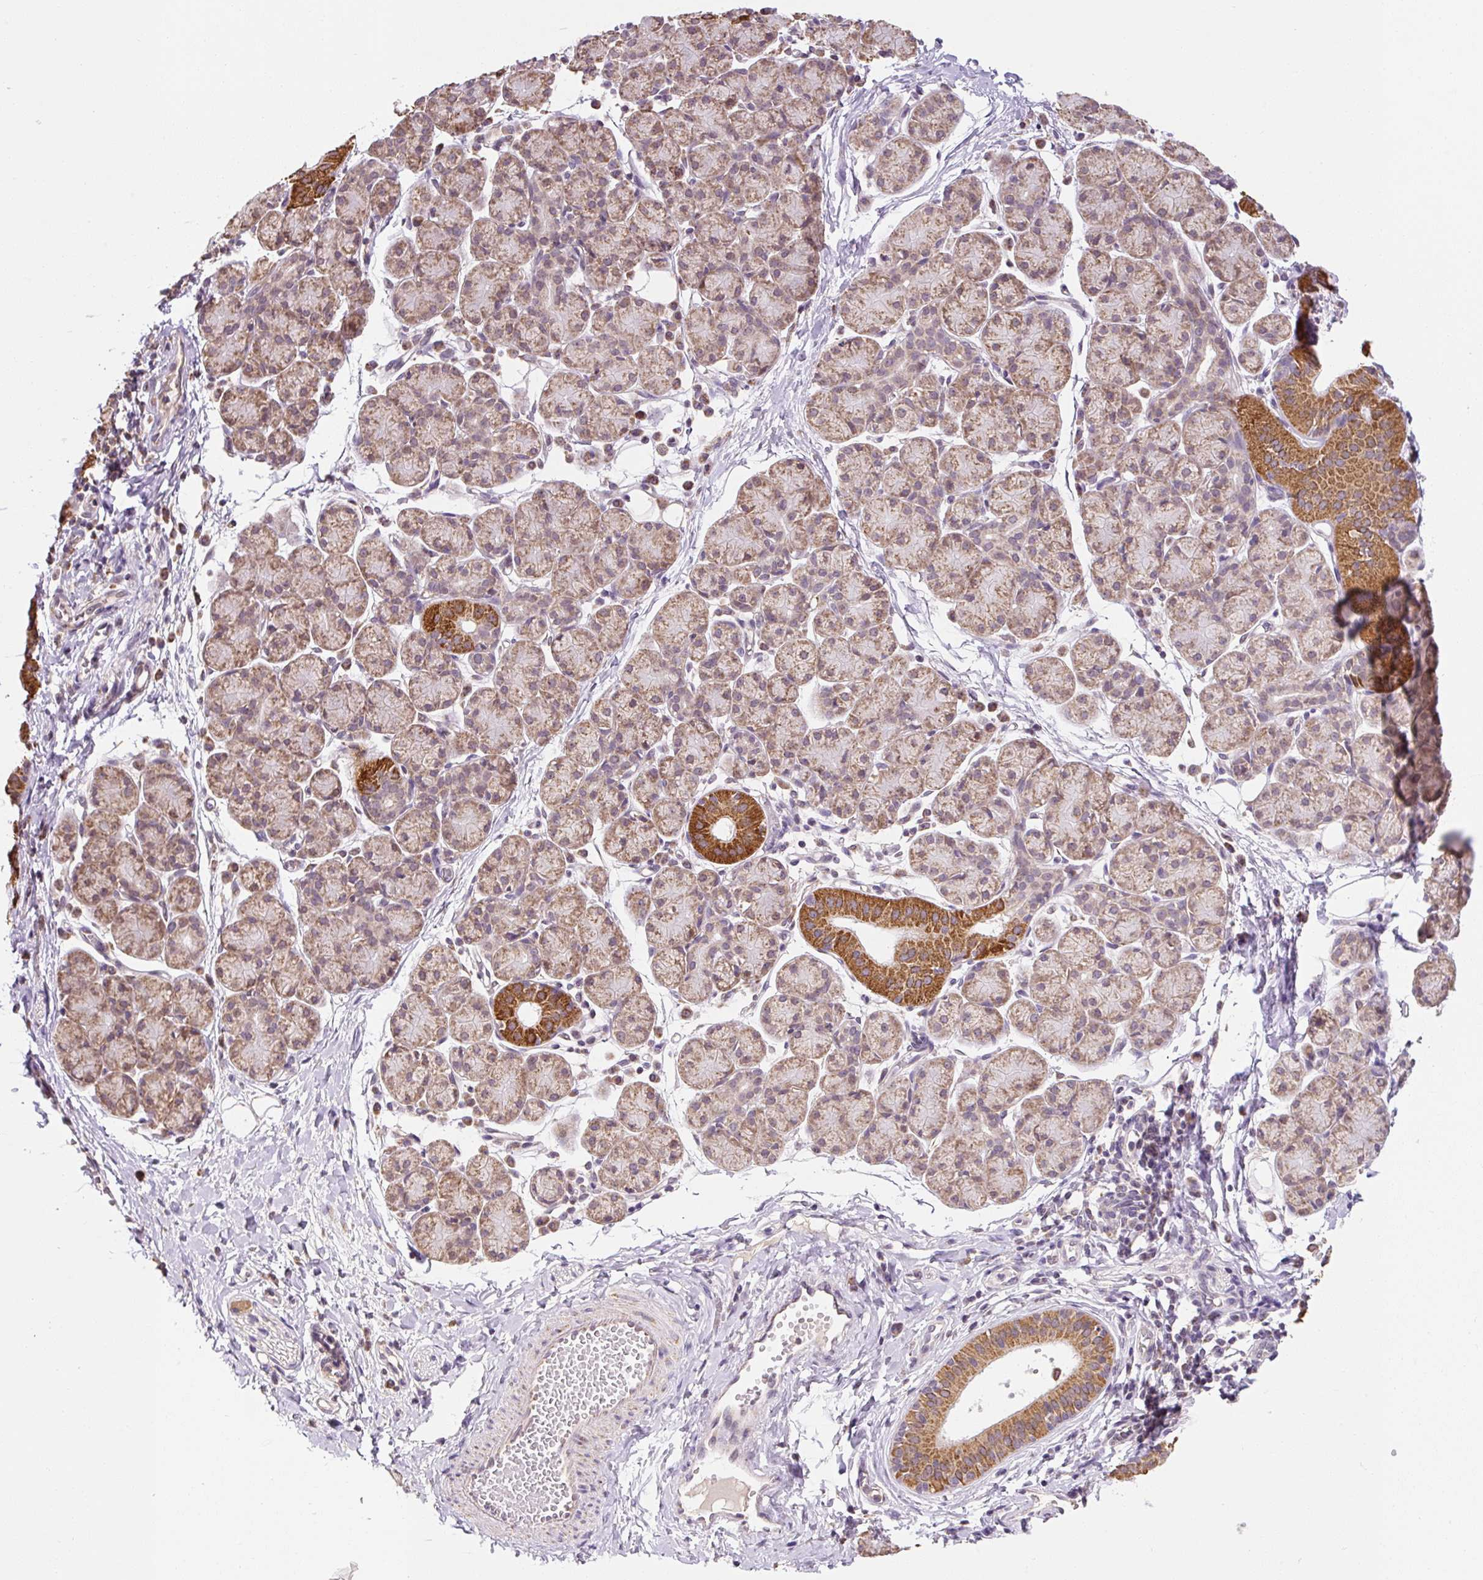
{"staining": {"intensity": "strong", "quantity": "25%-75%", "location": "cytoplasmic/membranous"}, "tissue": "salivary gland", "cell_type": "Glandular cells", "image_type": "normal", "snomed": [{"axis": "morphology", "description": "Normal tissue, NOS"}, {"axis": "morphology", "description": "Inflammation, NOS"}, {"axis": "topography", "description": "Lymph node"}, {"axis": "topography", "description": "Salivary gland"}], "caption": "Brown immunohistochemical staining in unremarkable human salivary gland demonstrates strong cytoplasmic/membranous expression in approximately 25%-75% of glandular cells.", "gene": "MFSD9", "patient": {"sex": "male", "age": 3}}